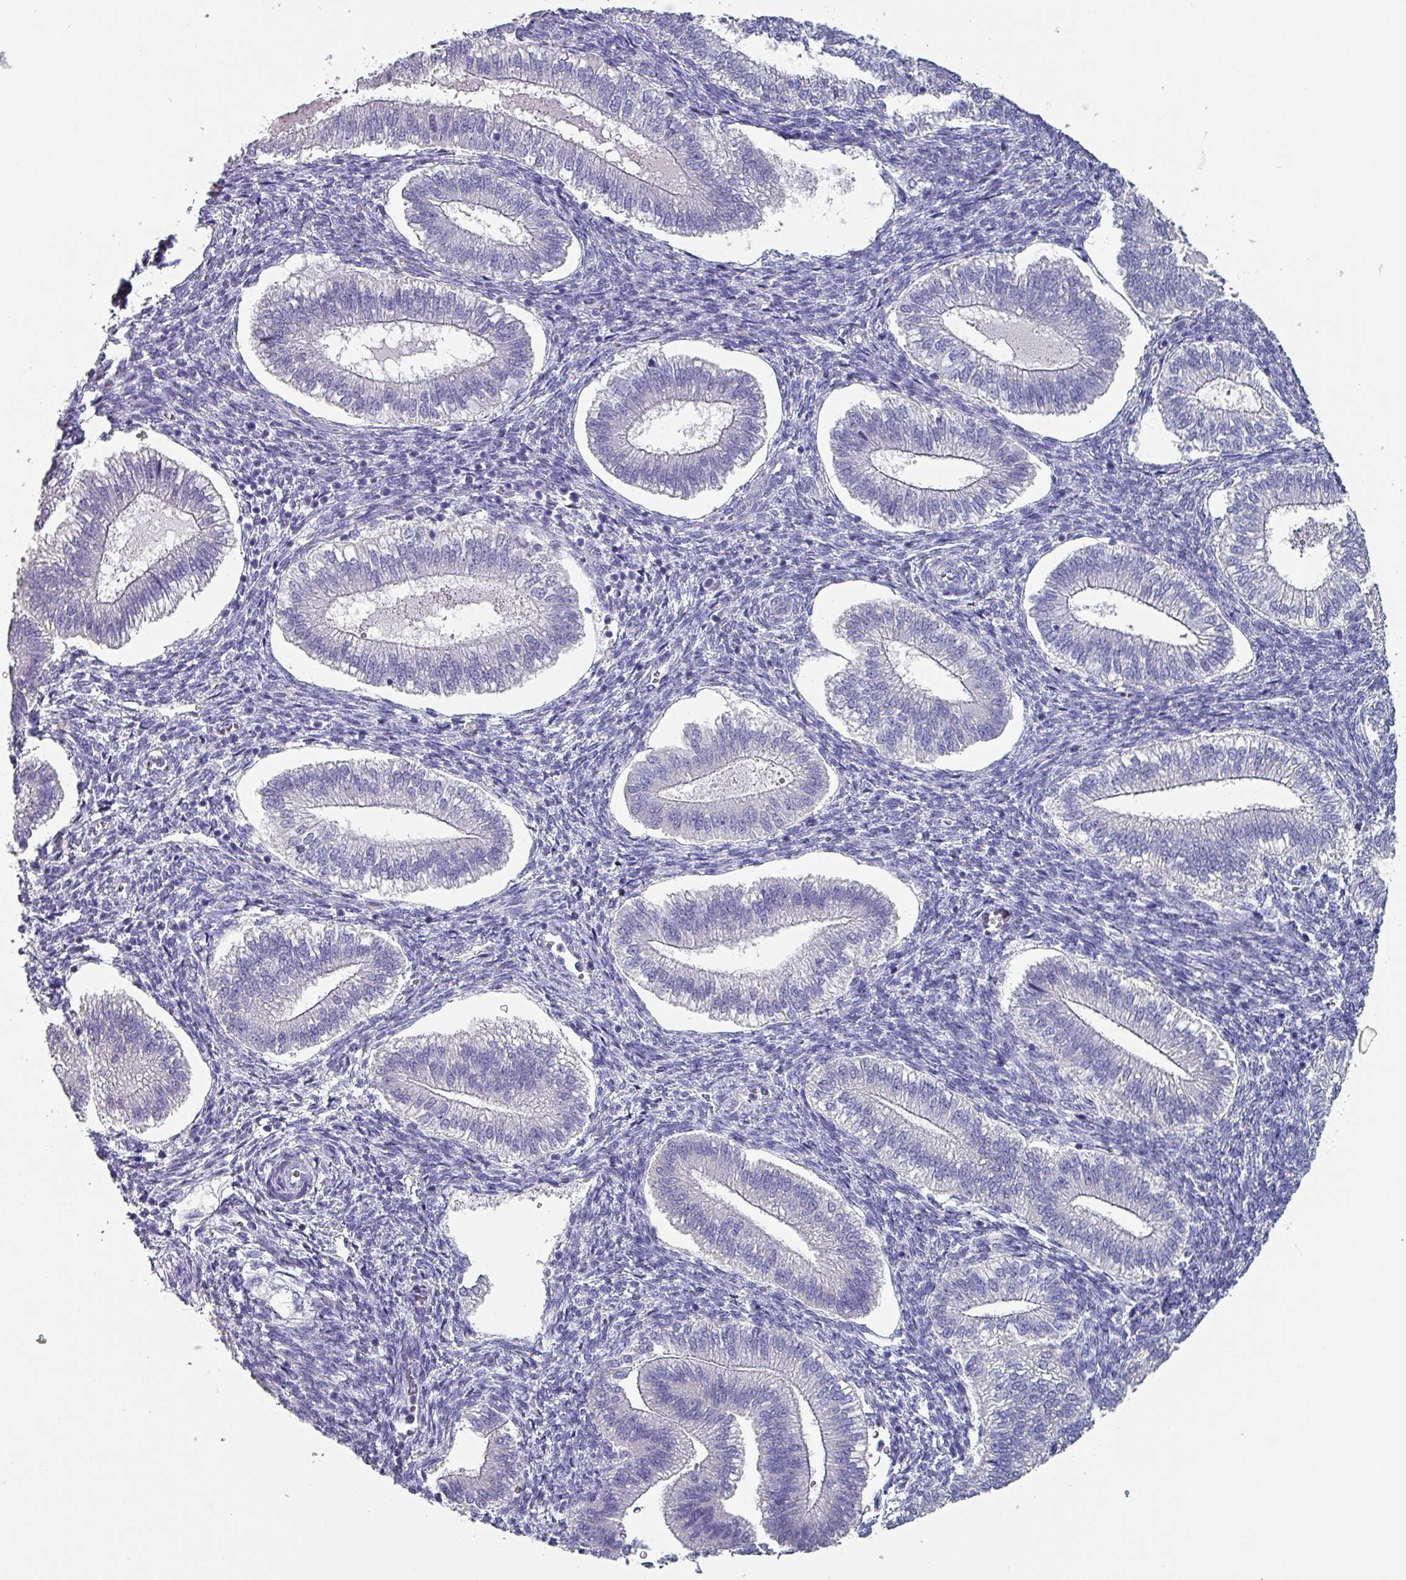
{"staining": {"intensity": "negative", "quantity": "none", "location": "none"}, "tissue": "endometrium", "cell_type": "Cells in endometrial stroma", "image_type": "normal", "snomed": [{"axis": "morphology", "description": "Normal tissue, NOS"}, {"axis": "topography", "description": "Endometrium"}], "caption": "Immunohistochemistry (IHC) micrograph of normal endometrium stained for a protein (brown), which reveals no staining in cells in endometrial stroma. (Brightfield microscopy of DAB immunohistochemistry (IHC) at high magnification).", "gene": "INS", "patient": {"sex": "female", "age": 25}}